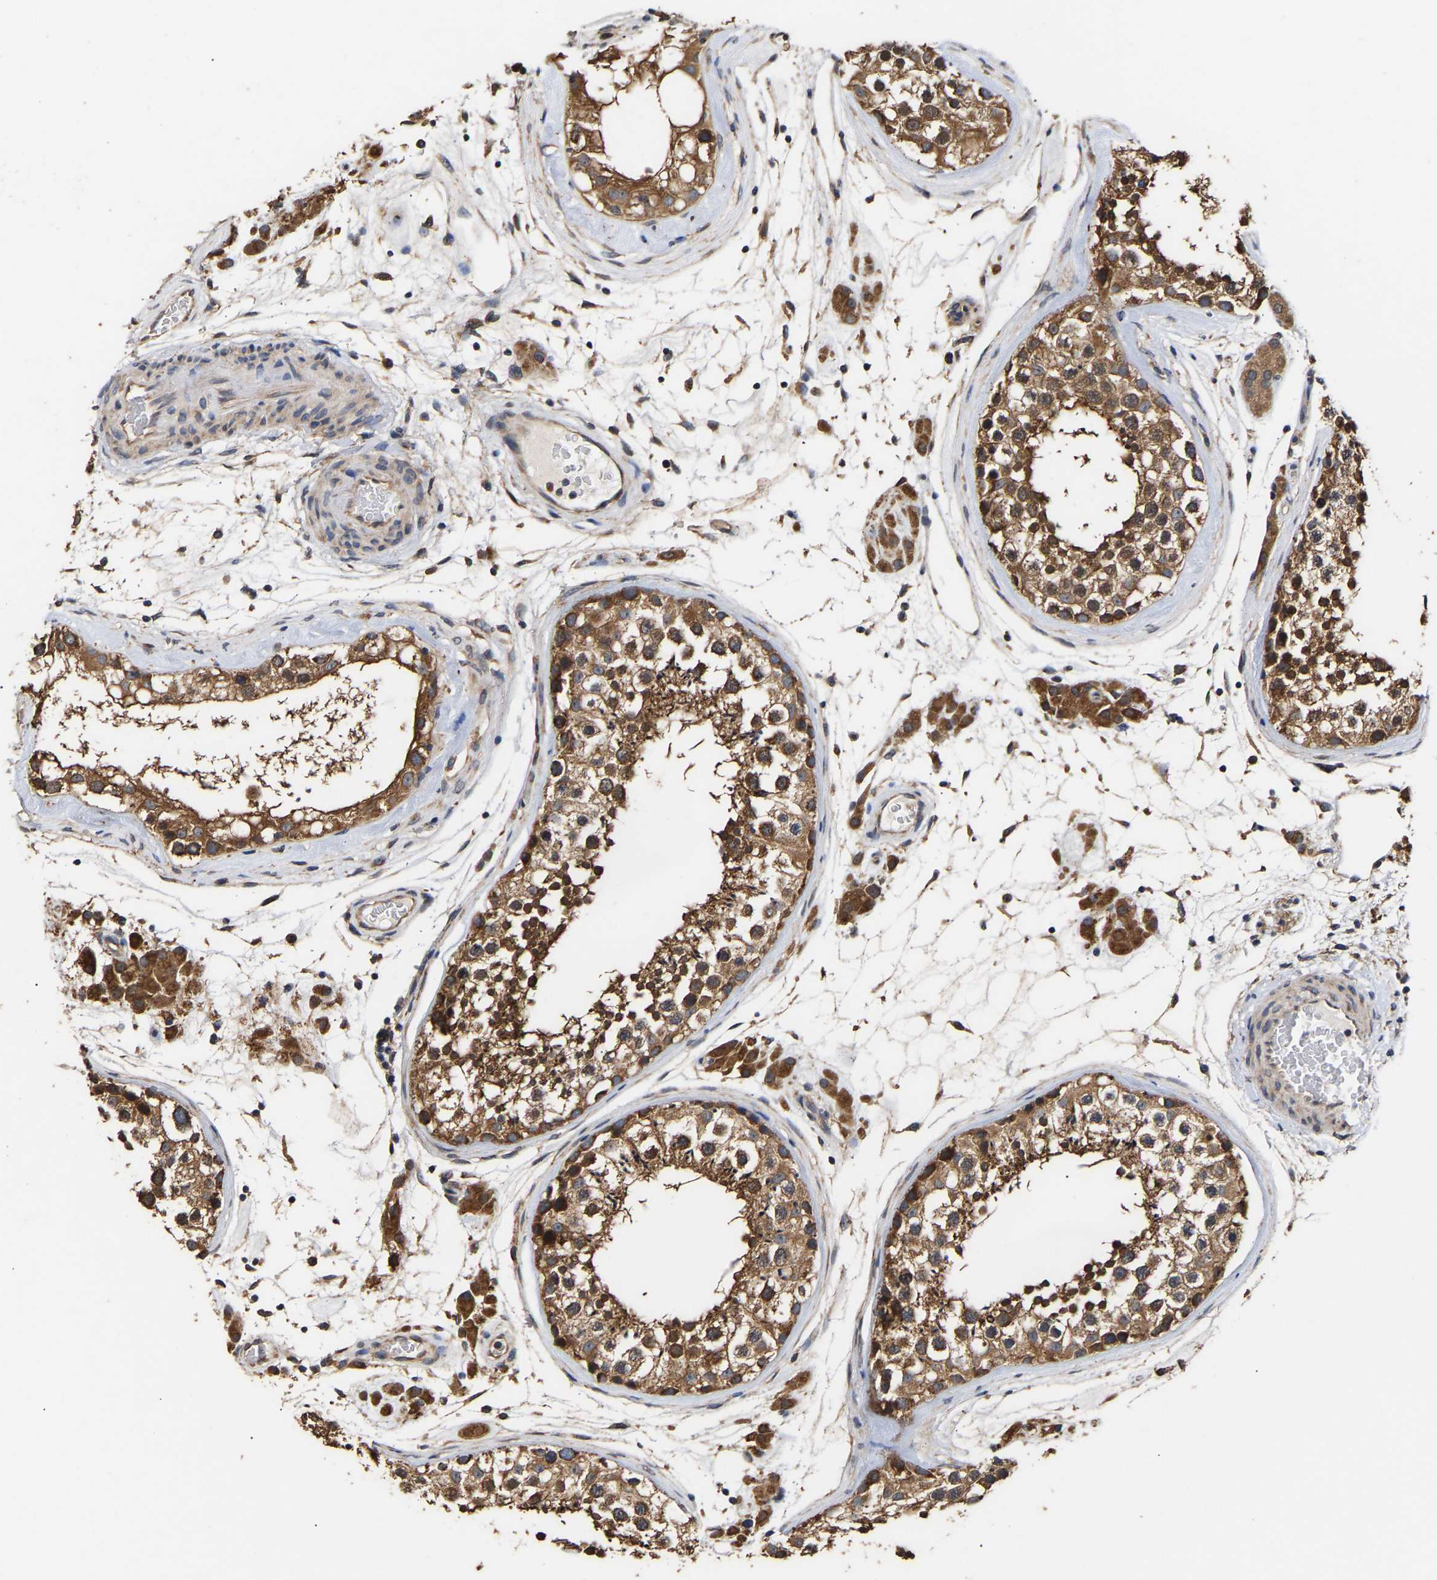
{"staining": {"intensity": "strong", "quantity": ">75%", "location": "cytoplasmic/membranous"}, "tissue": "testis", "cell_type": "Cells in seminiferous ducts", "image_type": "normal", "snomed": [{"axis": "morphology", "description": "Normal tissue, NOS"}, {"axis": "topography", "description": "Testis"}], "caption": "Immunohistochemical staining of unremarkable human testis demonstrates high levels of strong cytoplasmic/membranous positivity in approximately >75% of cells in seminiferous ducts. The staining was performed using DAB (3,3'-diaminobenzidine) to visualize the protein expression in brown, while the nuclei were stained in blue with hematoxylin (Magnification: 20x).", "gene": "ZNF26", "patient": {"sex": "male", "age": 46}}